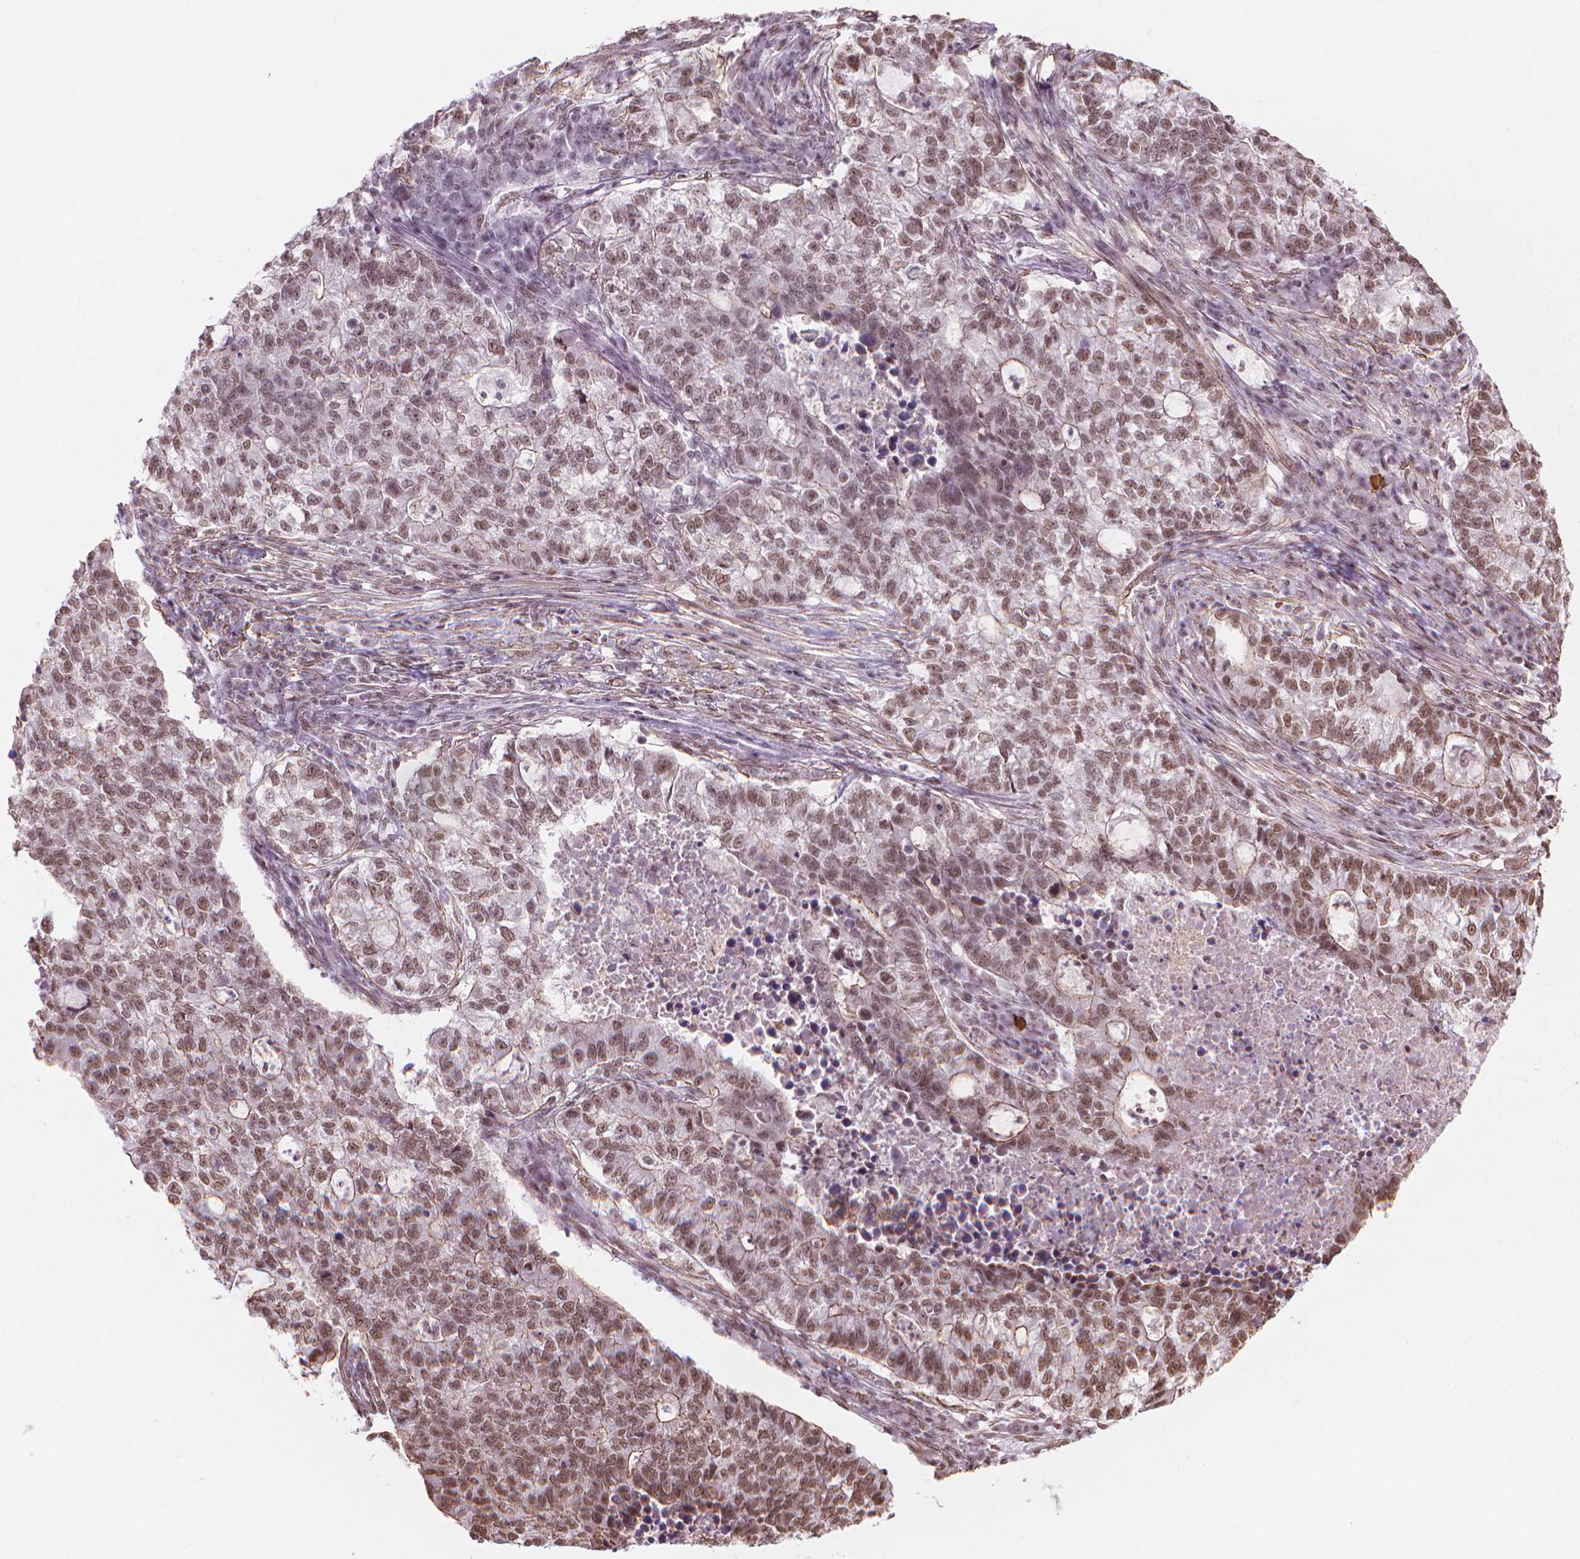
{"staining": {"intensity": "moderate", "quantity": ">75%", "location": "cytoplasmic/membranous,nuclear"}, "tissue": "lung cancer", "cell_type": "Tumor cells", "image_type": "cancer", "snomed": [{"axis": "morphology", "description": "Adenocarcinoma, NOS"}, {"axis": "topography", "description": "Lung"}], "caption": "A micrograph of lung adenocarcinoma stained for a protein demonstrates moderate cytoplasmic/membranous and nuclear brown staining in tumor cells. (Stains: DAB in brown, nuclei in blue, Microscopy: brightfield microscopy at high magnification).", "gene": "HOXD4", "patient": {"sex": "male", "age": 57}}